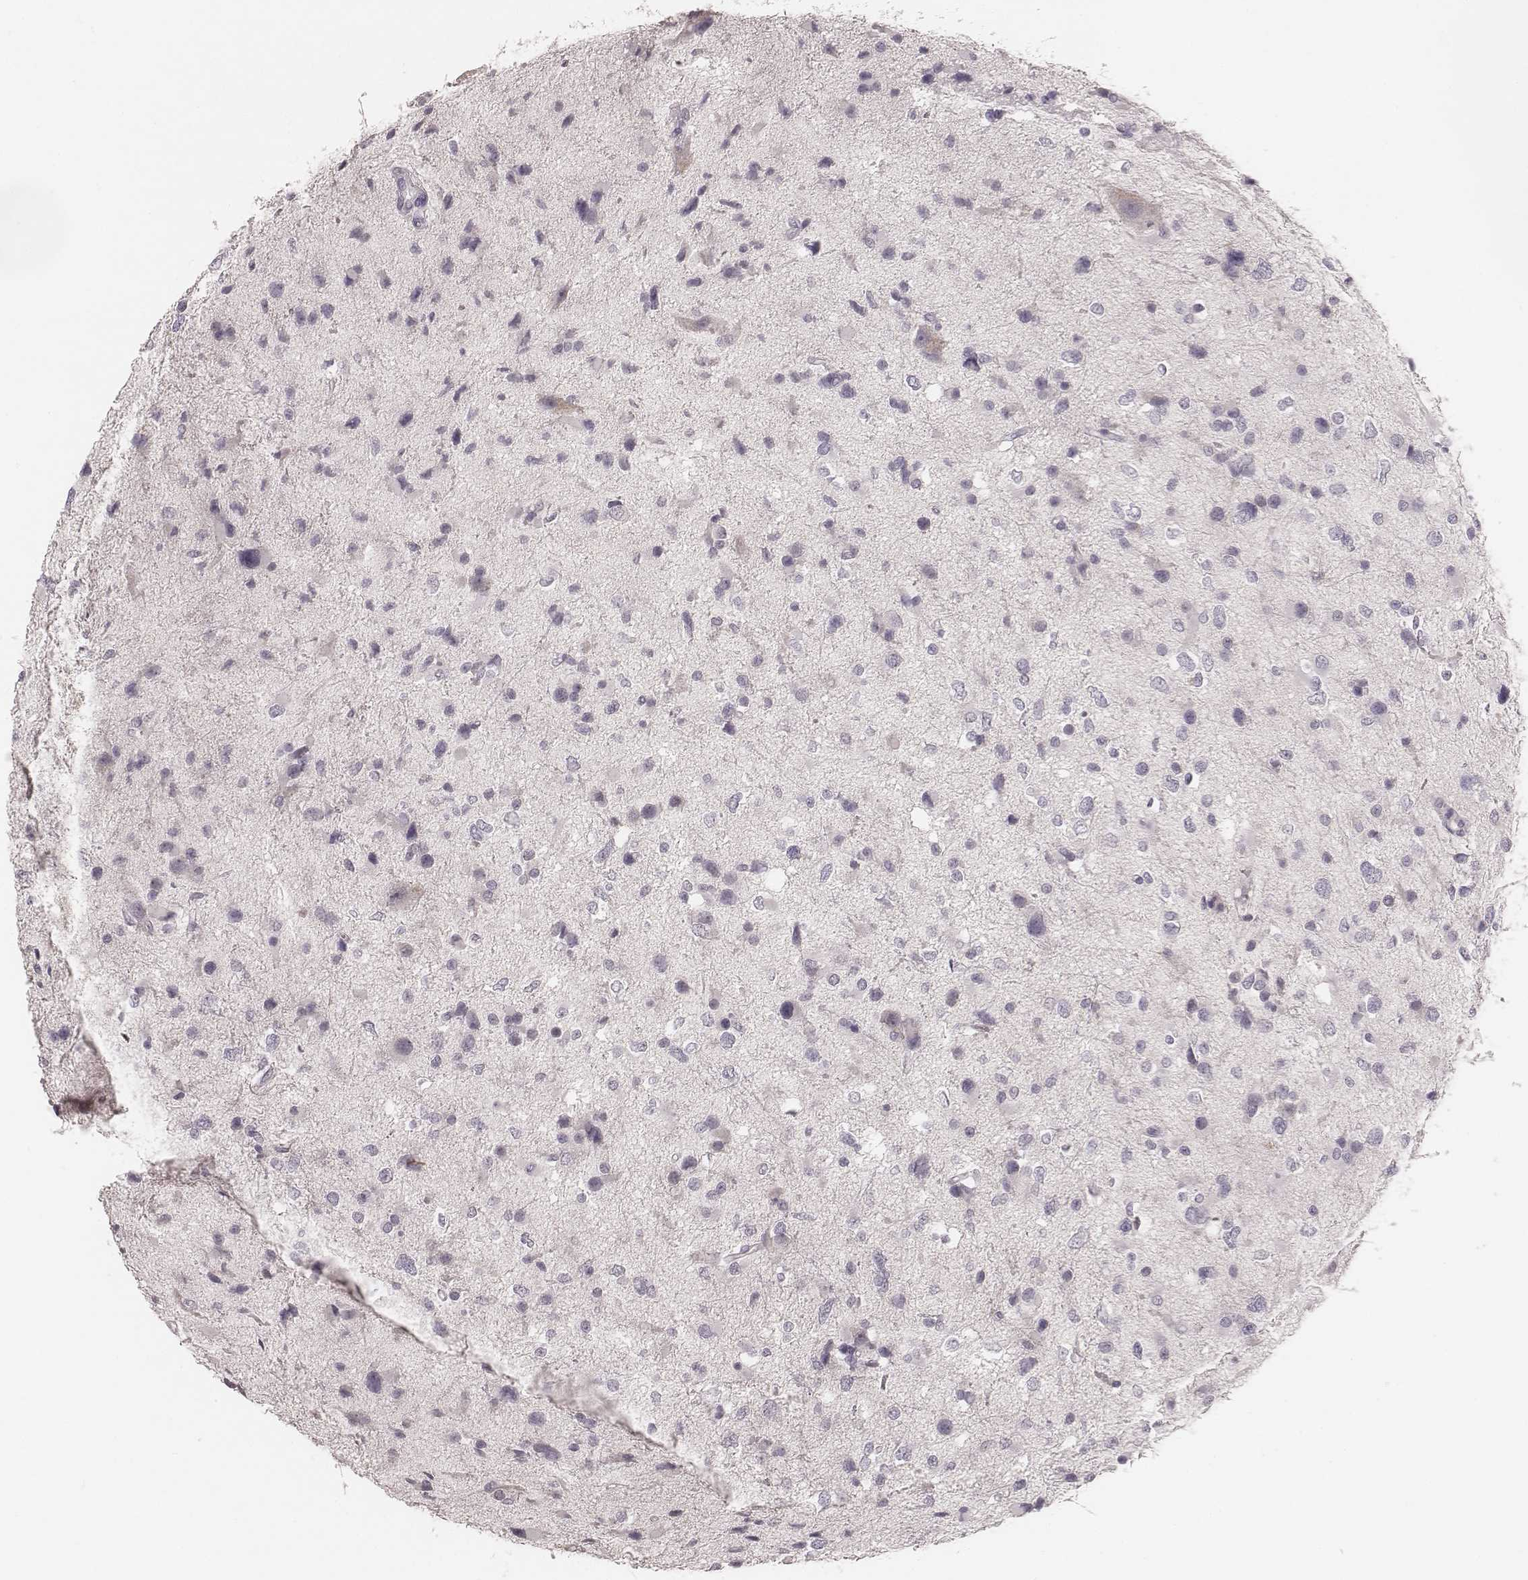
{"staining": {"intensity": "negative", "quantity": "none", "location": "none"}, "tissue": "glioma", "cell_type": "Tumor cells", "image_type": "cancer", "snomed": [{"axis": "morphology", "description": "Glioma, malignant, Low grade"}, {"axis": "topography", "description": "Brain"}], "caption": "Tumor cells show no significant expression in malignant low-grade glioma.", "gene": "LY6K", "patient": {"sex": "female", "age": 32}}